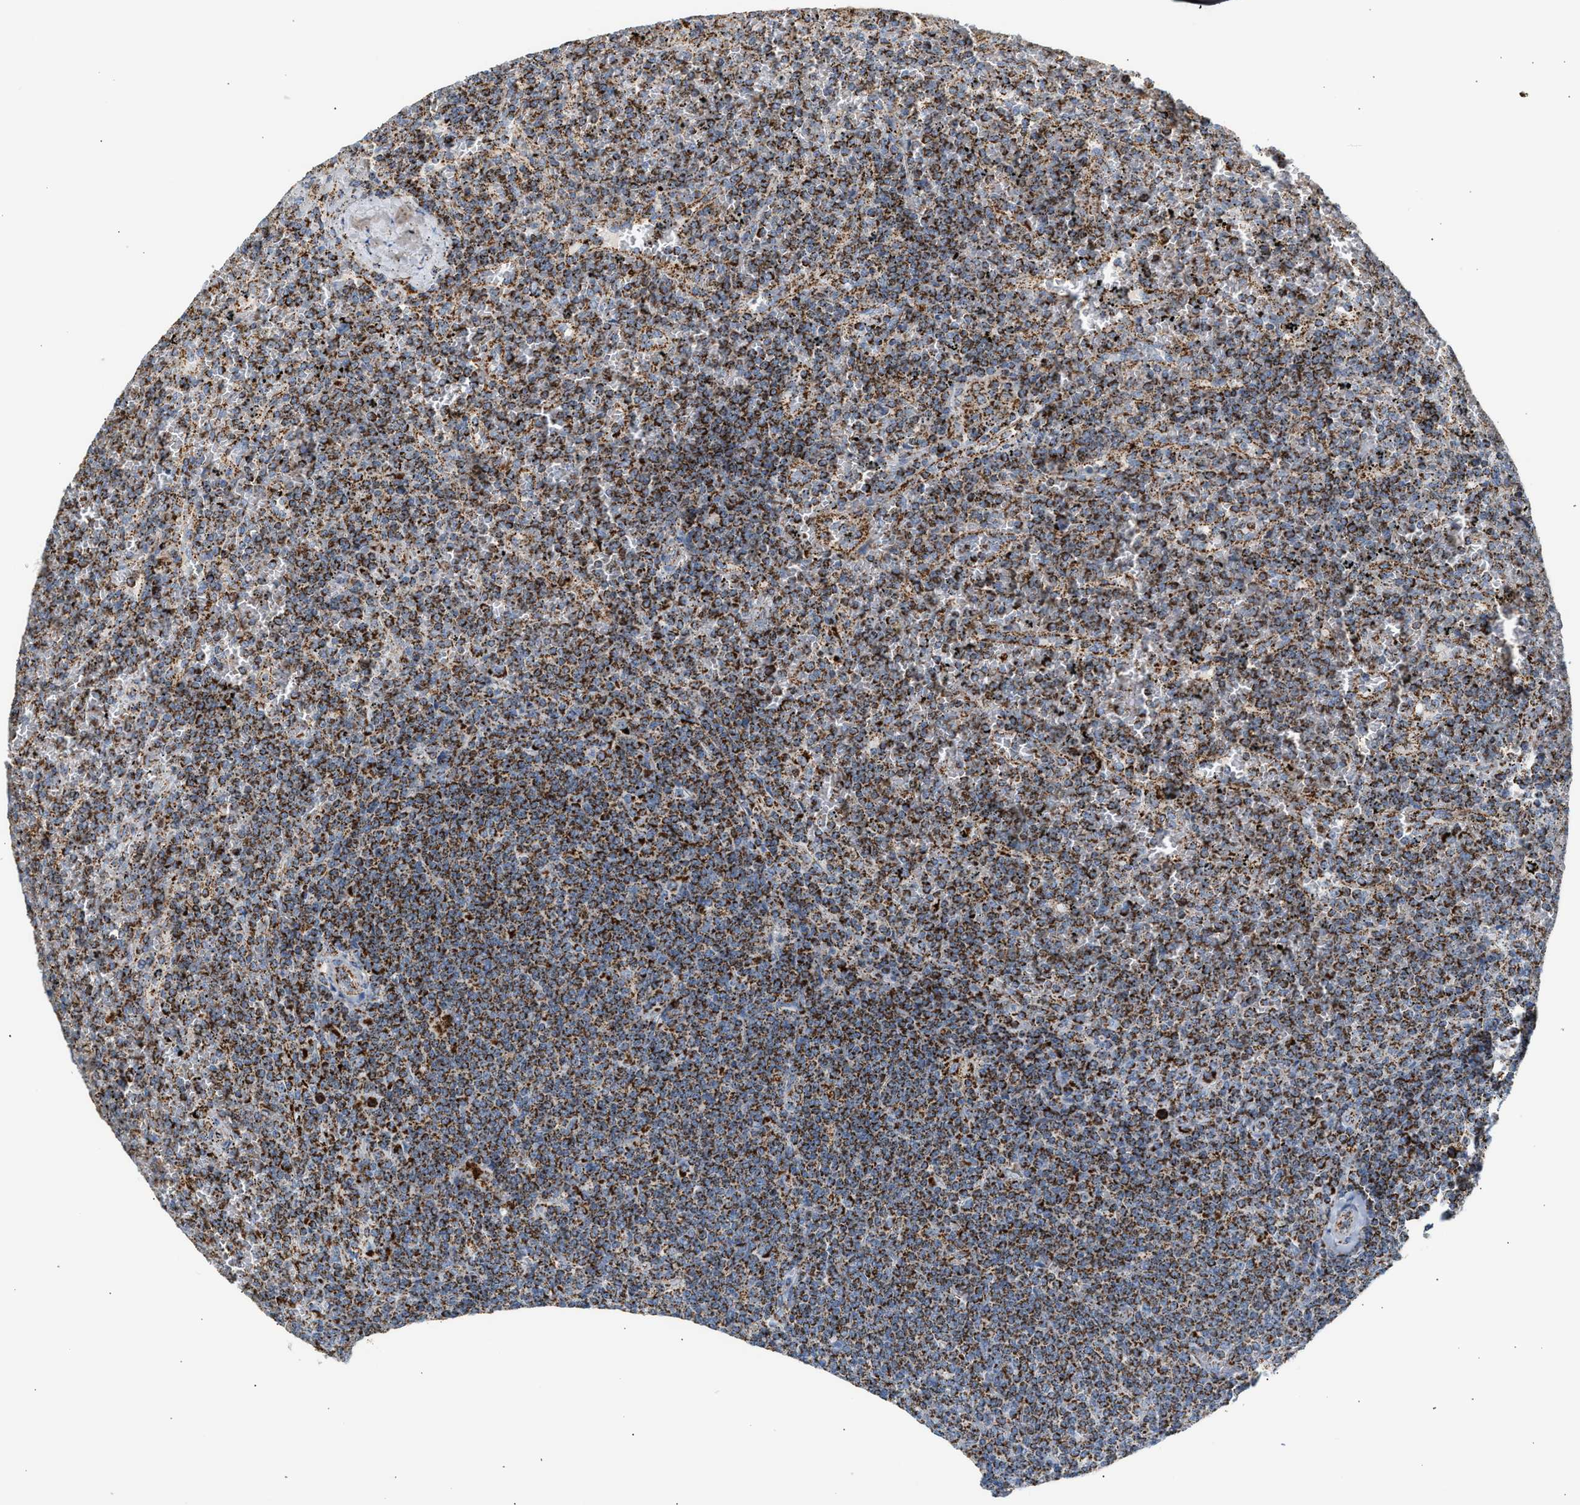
{"staining": {"intensity": "strong", "quantity": ">75%", "location": "cytoplasmic/membranous"}, "tissue": "lymphoma", "cell_type": "Tumor cells", "image_type": "cancer", "snomed": [{"axis": "morphology", "description": "Malignant lymphoma, non-Hodgkin's type, Low grade"}, {"axis": "topography", "description": "Spleen"}], "caption": "Strong cytoplasmic/membranous protein positivity is present in approximately >75% of tumor cells in lymphoma.", "gene": "OGDH", "patient": {"sex": "female", "age": 19}}